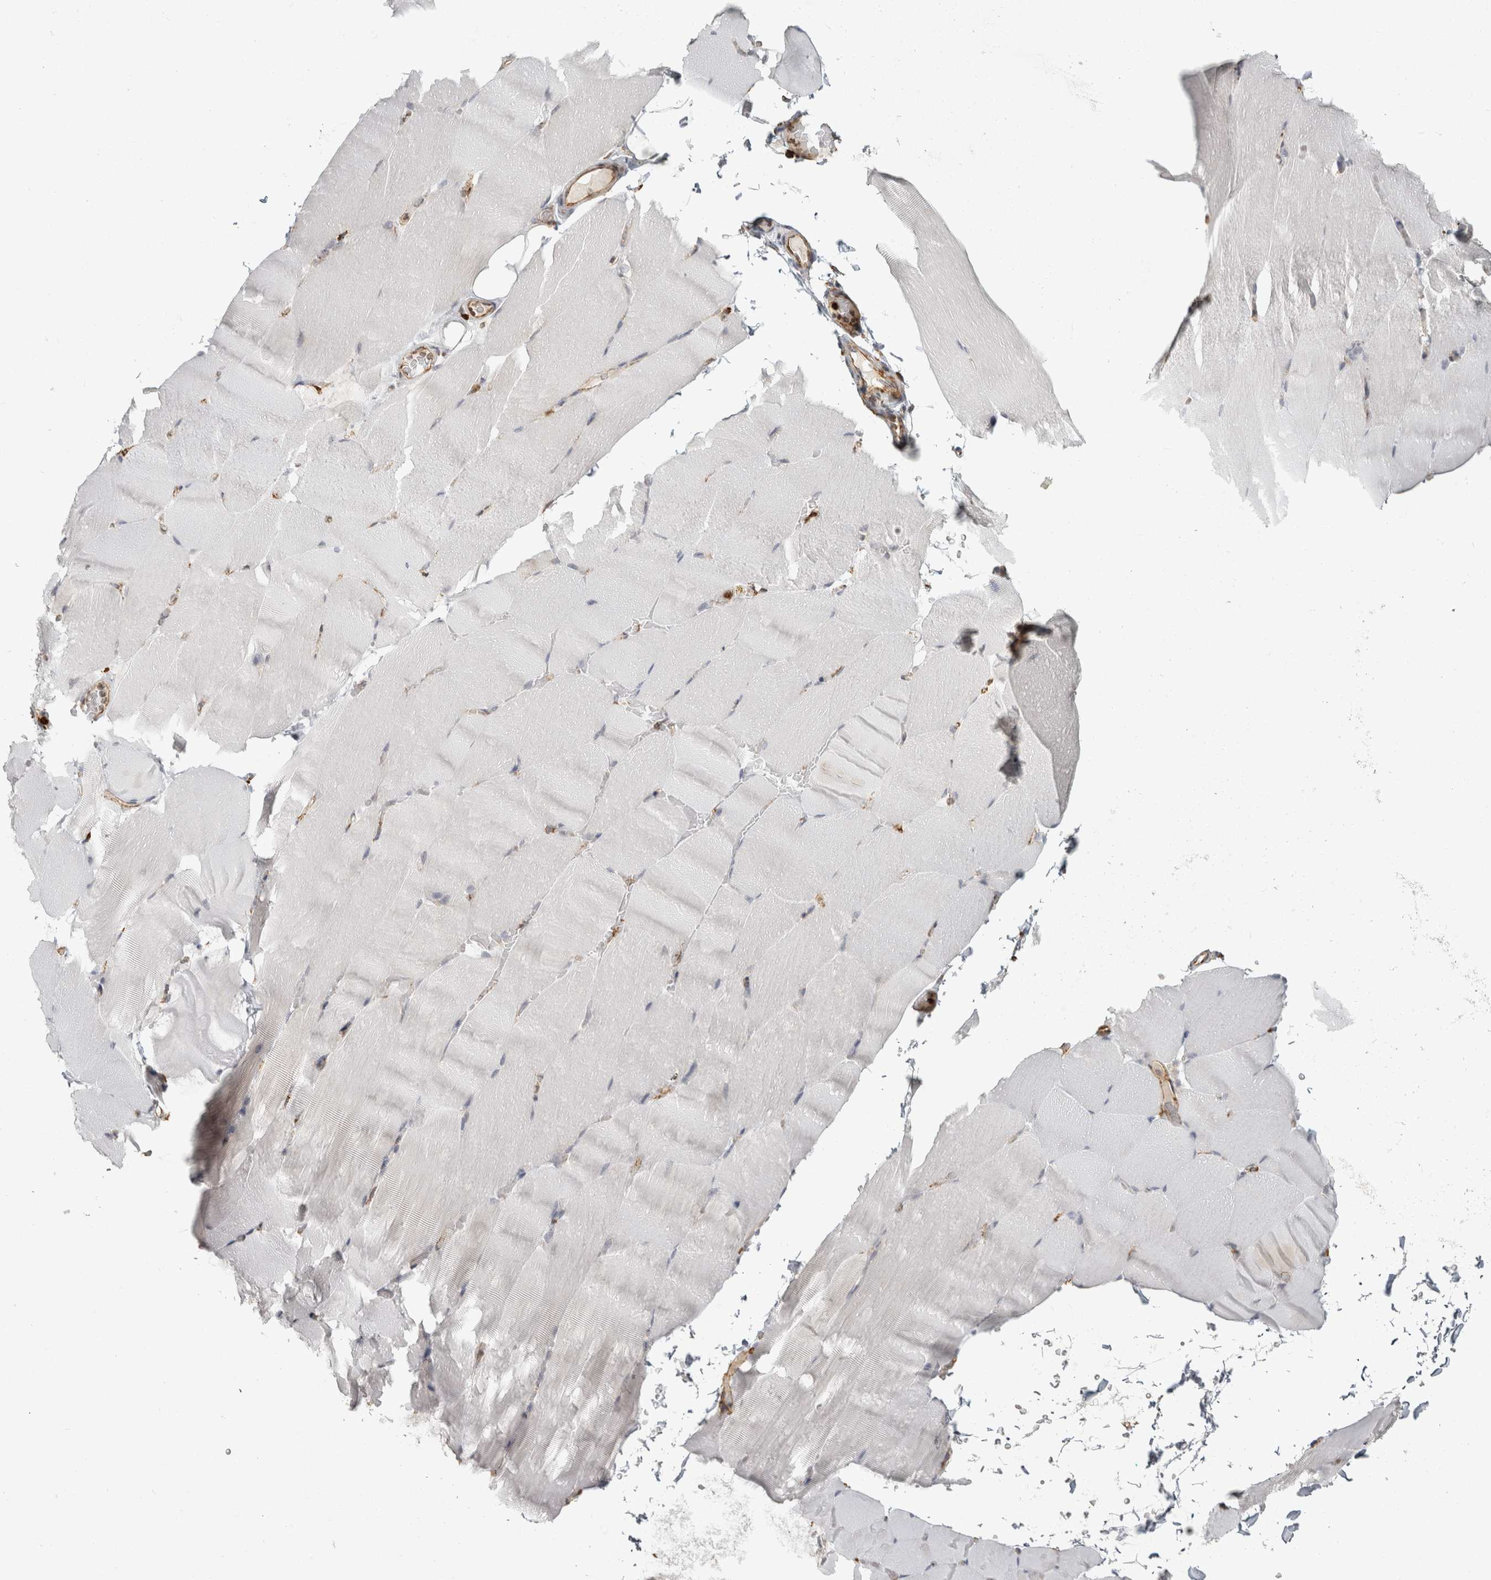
{"staining": {"intensity": "negative", "quantity": "none", "location": "none"}, "tissue": "skeletal muscle", "cell_type": "Myocytes", "image_type": "normal", "snomed": [{"axis": "morphology", "description": "Normal tissue, NOS"}, {"axis": "topography", "description": "Skeletal muscle"}, {"axis": "topography", "description": "Parathyroid gland"}], "caption": "This is an IHC histopathology image of normal skeletal muscle. There is no expression in myocytes.", "gene": "OSTN", "patient": {"sex": "female", "age": 37}}